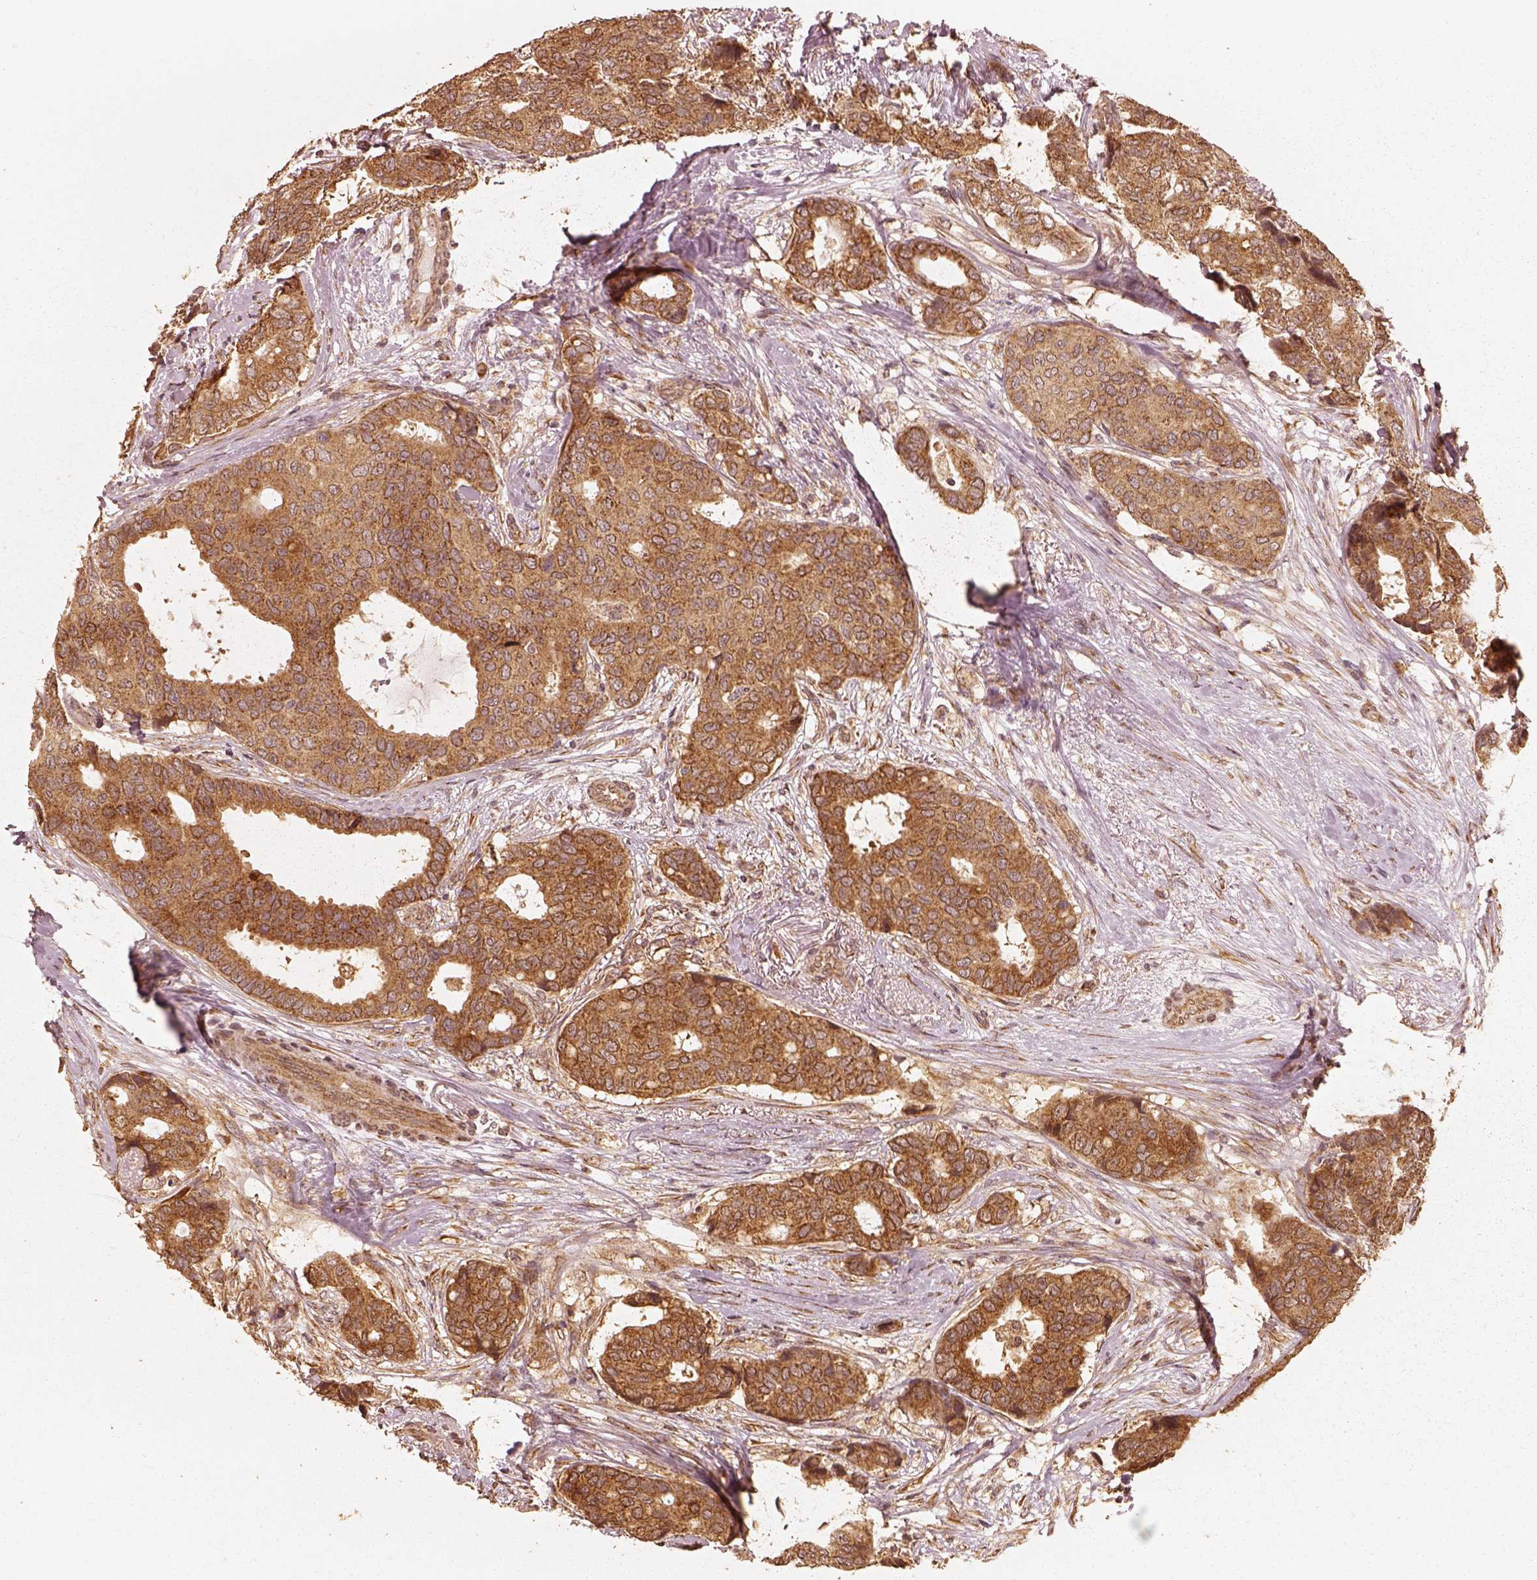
{"staining": {"intensity": "moderate", "quantity": ">75%", "location": "cytoplasmic/membranous"}, "tissue": "breast cancer", "cell_type": "Tumor cells", "image_type": "cancer", "snomed": [{"axis": "morphology", "description": "Duct carcinoma"}, {"axis": "topography", "description": "Breast"}], "caption": "Human breast cancer stained with a brown dye reveals moderate cytoplasmic/membranous positive positivity in approximately >75% of tumor cells.", "gene": "DNAJC25", "patient": {"sex": "female", "age": 75}}